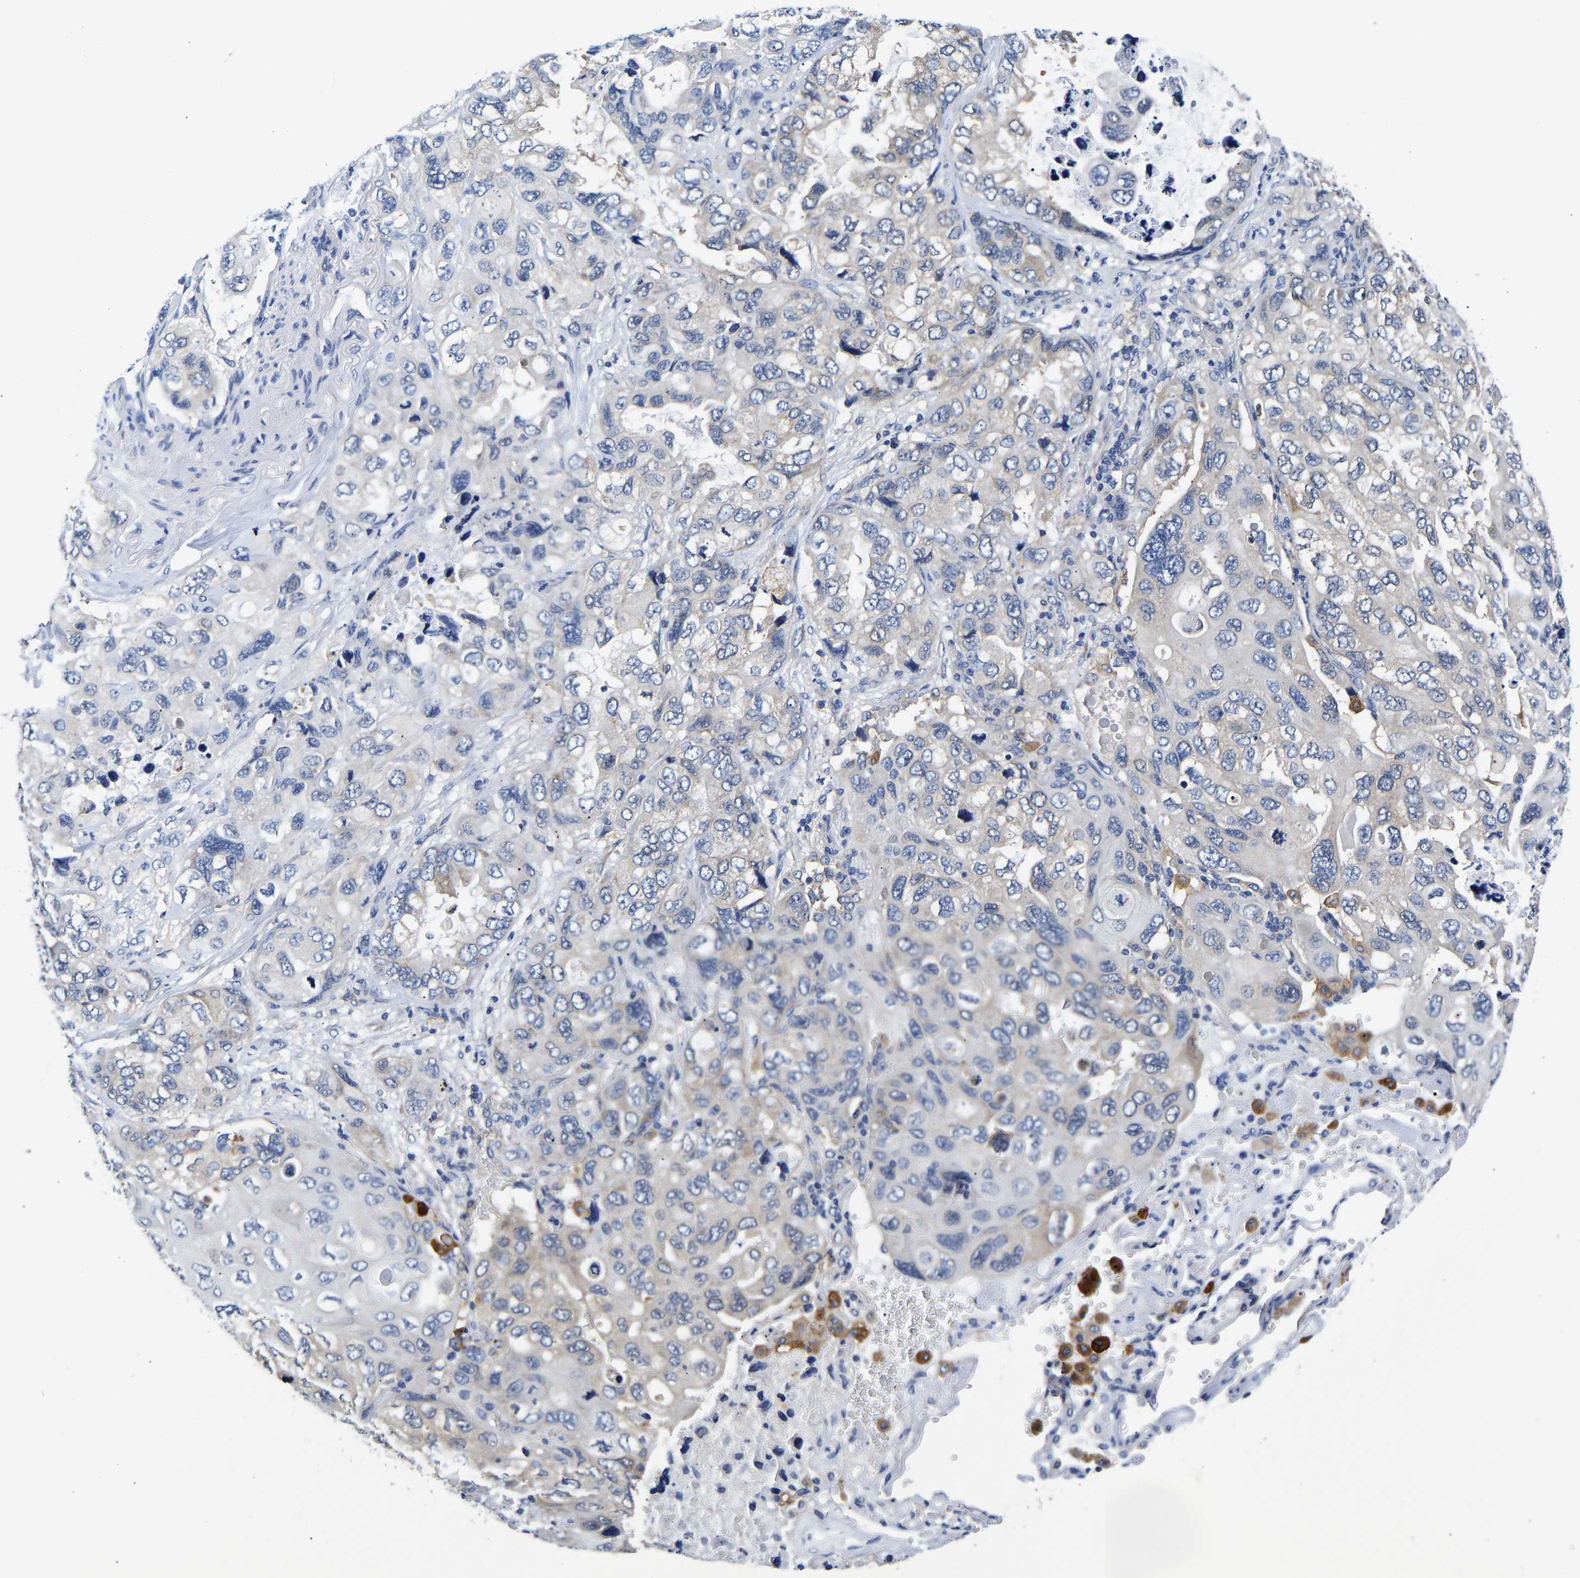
{"staining": {"intensity": "negative", "quantity": "none", "location": "none"}, "tissue": "lung cancer", "cell_type": "Tumor cells", "image_type": "cancer", "snomed": [{"axis": "morphology", "description": "Squamous cell carcinoma, NOS"}, {"axis": "topography", "description": "Lung"}], "caption": "The image shows no staining of tumor cells in lung cancer.", "gene": "CCDC6", "patient": {"sex": "female", "age": 73}}